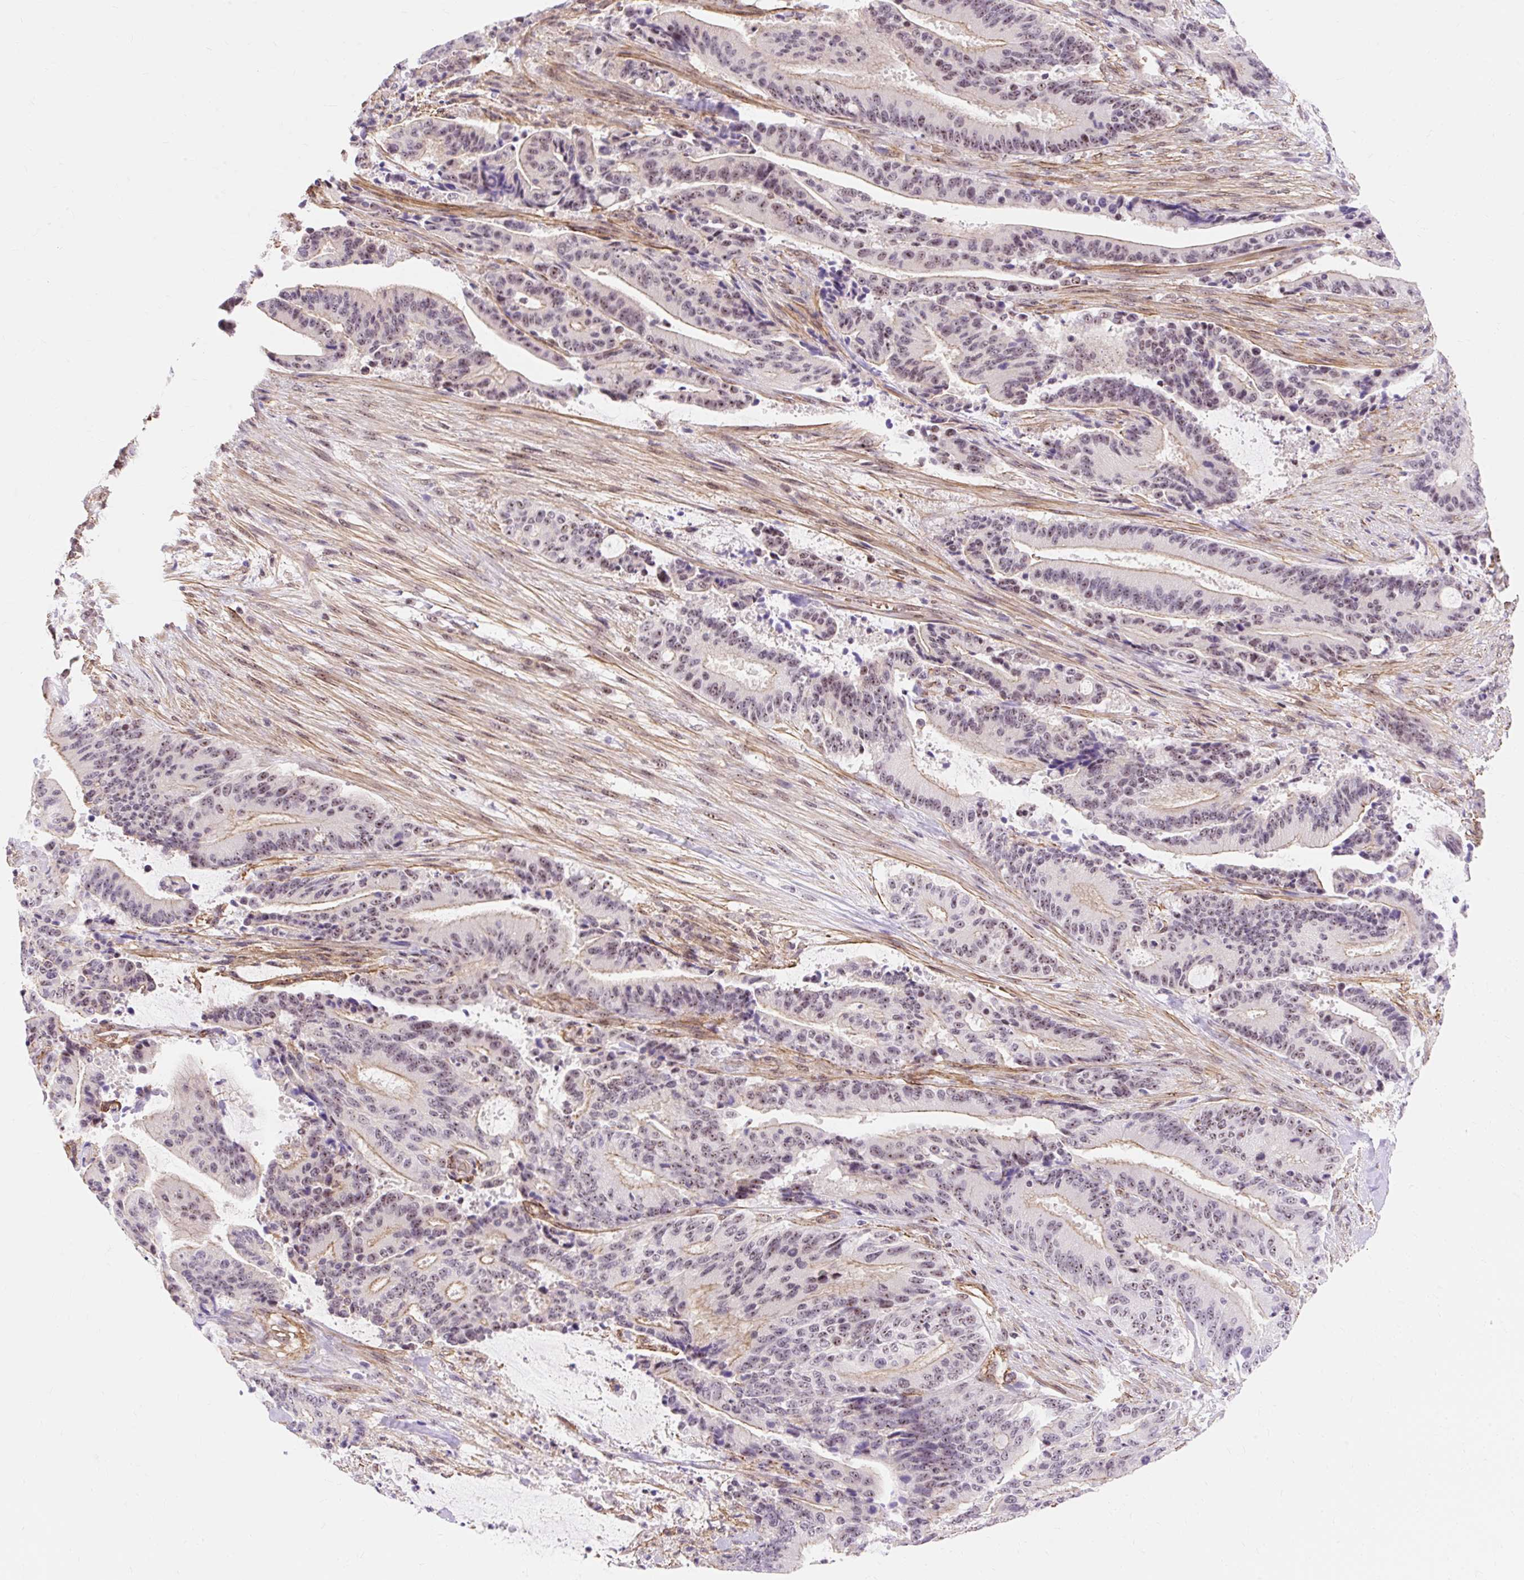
{"staining": {"intensity": "moderate", "quantity": "25%-75%", "location": "cytoplasmic/membranous,nuclear"}, "tissue": "liver cancer", "cell_type": "Tumor cells", "image_type": "cancer", "snomed": [{"axis": "morphology", "description": "Normal tissue, NOS"}, {"axis": "morphology", "description": "Cholangiocarcinoma"}, {"axis": "topography", "description": "Liver"}, {"axis": "topography", "description": "Peripheral nerve tissue"}], "caption": "Protein expression analysis of human liver cholangiocarcinoma reveals moderate cytoplasmic/membranous and nuclear positivity in about 25%-75% of tumor cells.", "gene": "OBP2A", "patient": {"sex": "female", "age": 73}}